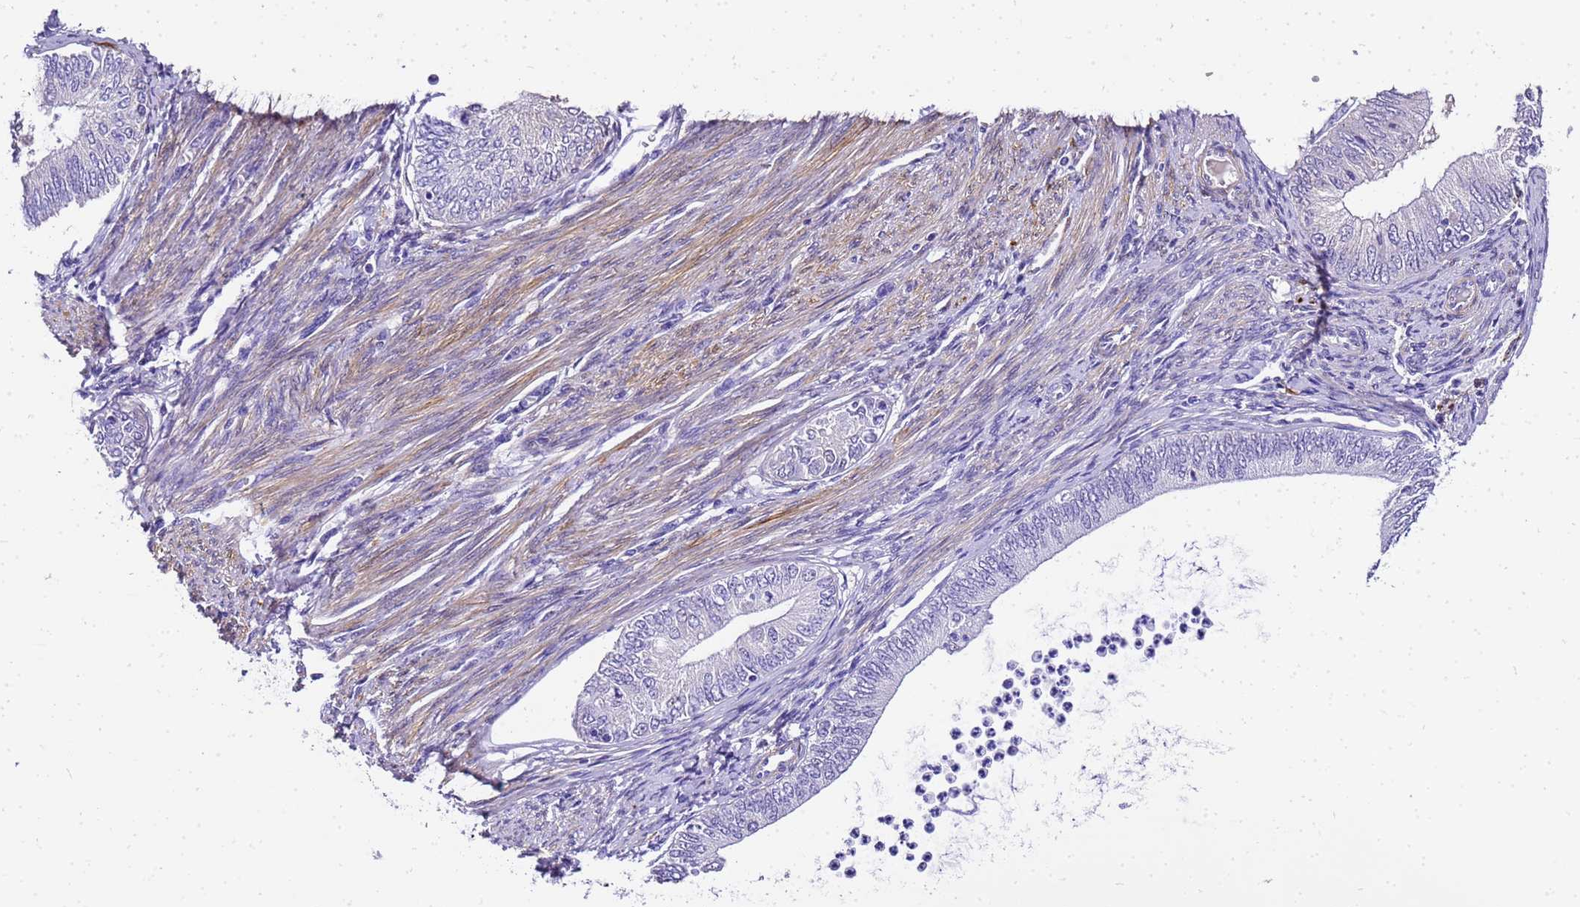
{"staining": {"intensity": "negative", "quantity": "none", "location": "none"}, "tissue": "endometrial cancer", "cell_type": "Tumor cells", "image_type": "cancer", "snomed": [{"axis": "morphology", "description": "Adenocarcinoma, NOS"}, {"axis": "topography", "description": "Endometrium"}], "caption": "Protein analysis of endometrial cancer (adenocarcinoma) demonstrates no significant staining in tumor cells.", "gene": "HSPB6", "patient": {"sex": "female", "age": 68}}